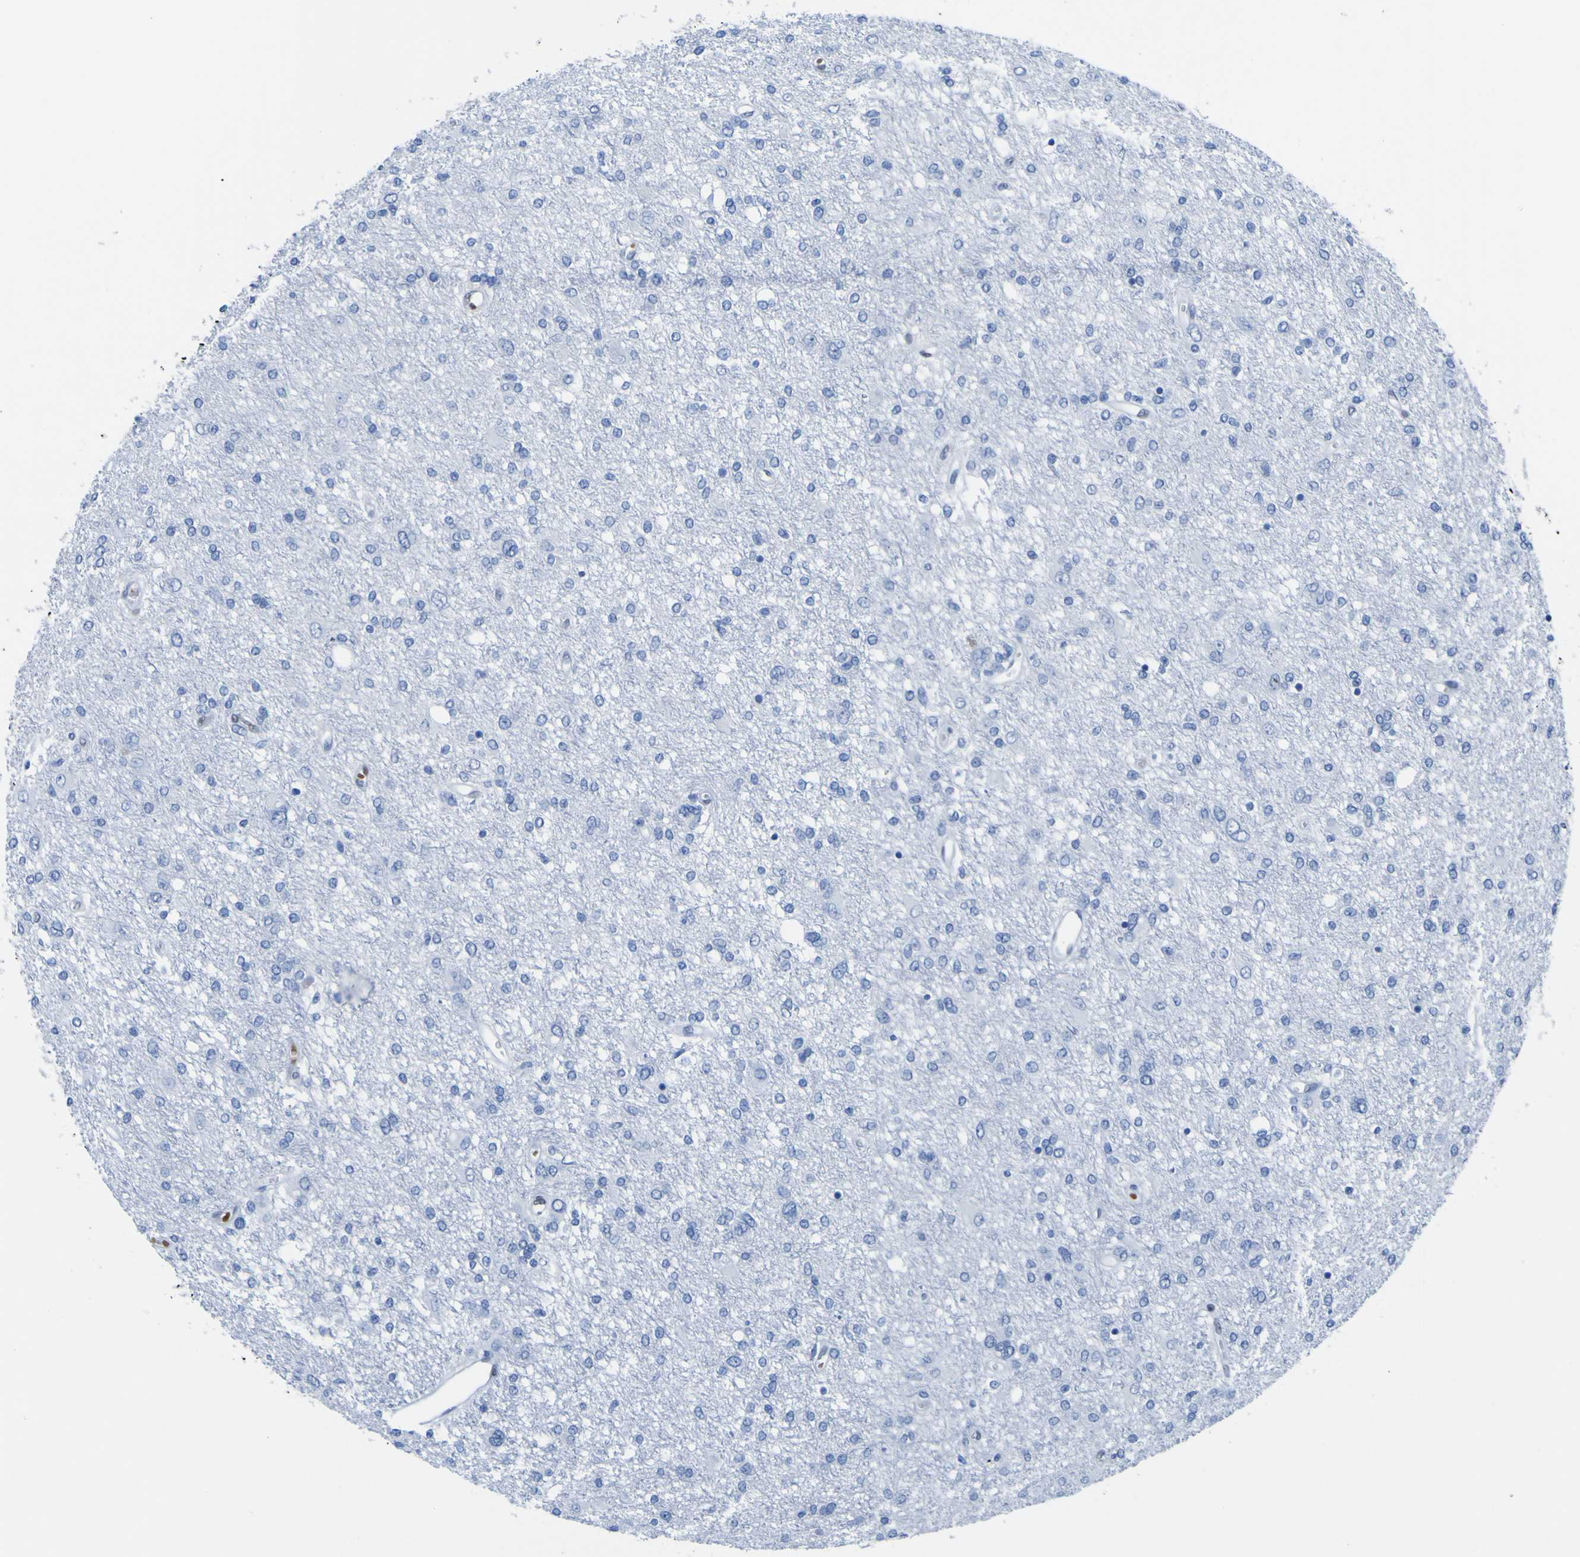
{"staining": {"intensity": "moderate", "quantity": "<25%", "location": "nuclear"}, "tissue": "glioma", "cell_type": "Tumor cells", "image_type": "cancer", "snomed": [{"axis": "morphology", "description": "Glioma, malignant, High grade"}, {"axis": "topography", "description": "Brain"}], "caption": "Immunohistochemical staining of human glioma reveals low levels of moderate nuclear protein positivity in about <25% of tumor cells.", "gene": "DACH1", "patient": {"sex": "female", "age": 59}}